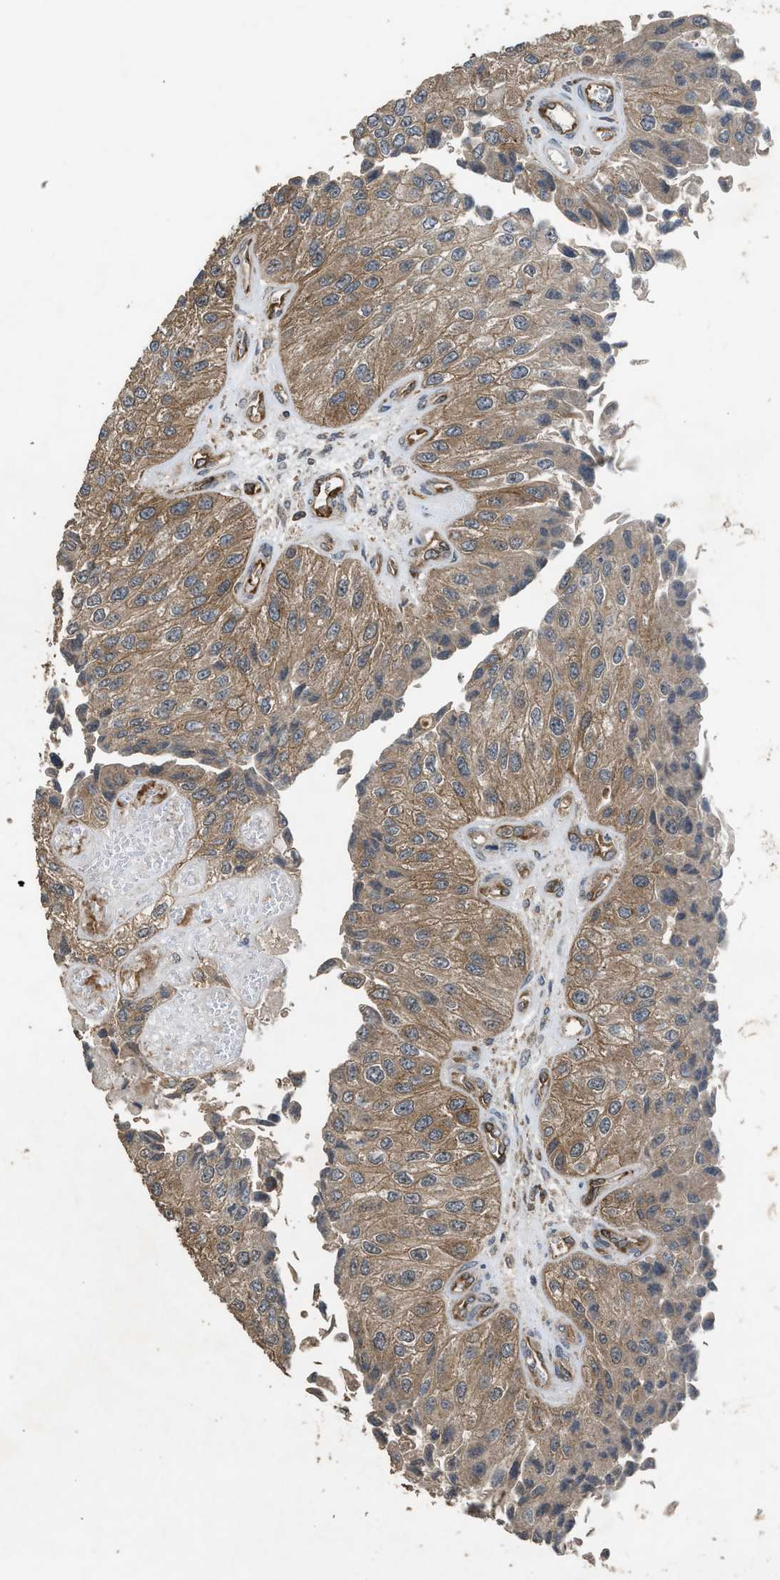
{"staining": {"intensity": "moderate", "quantity": ">75%", "location": "cytoplasmic/membranous"}, "tissue": "urothelial cancer", "cell_type": "Tumor cells", "image_type": "cancer", "snomed": [{"axis": "morphology", "description": "Urothelial carcinoma, High grade"}, {"axis": "topography", "description": "Kidney"}, {"axis": "topography", "description": "Urinary bladder"}], "caption": "Human high-grade urothelial carcinoma stained with a brown dye reveals moderate cytoplasmic/membranous positive positivity in about >75% of tumor cells.", "gene": "HIP1R", "patient": {"sex": "male", "age": 77}}